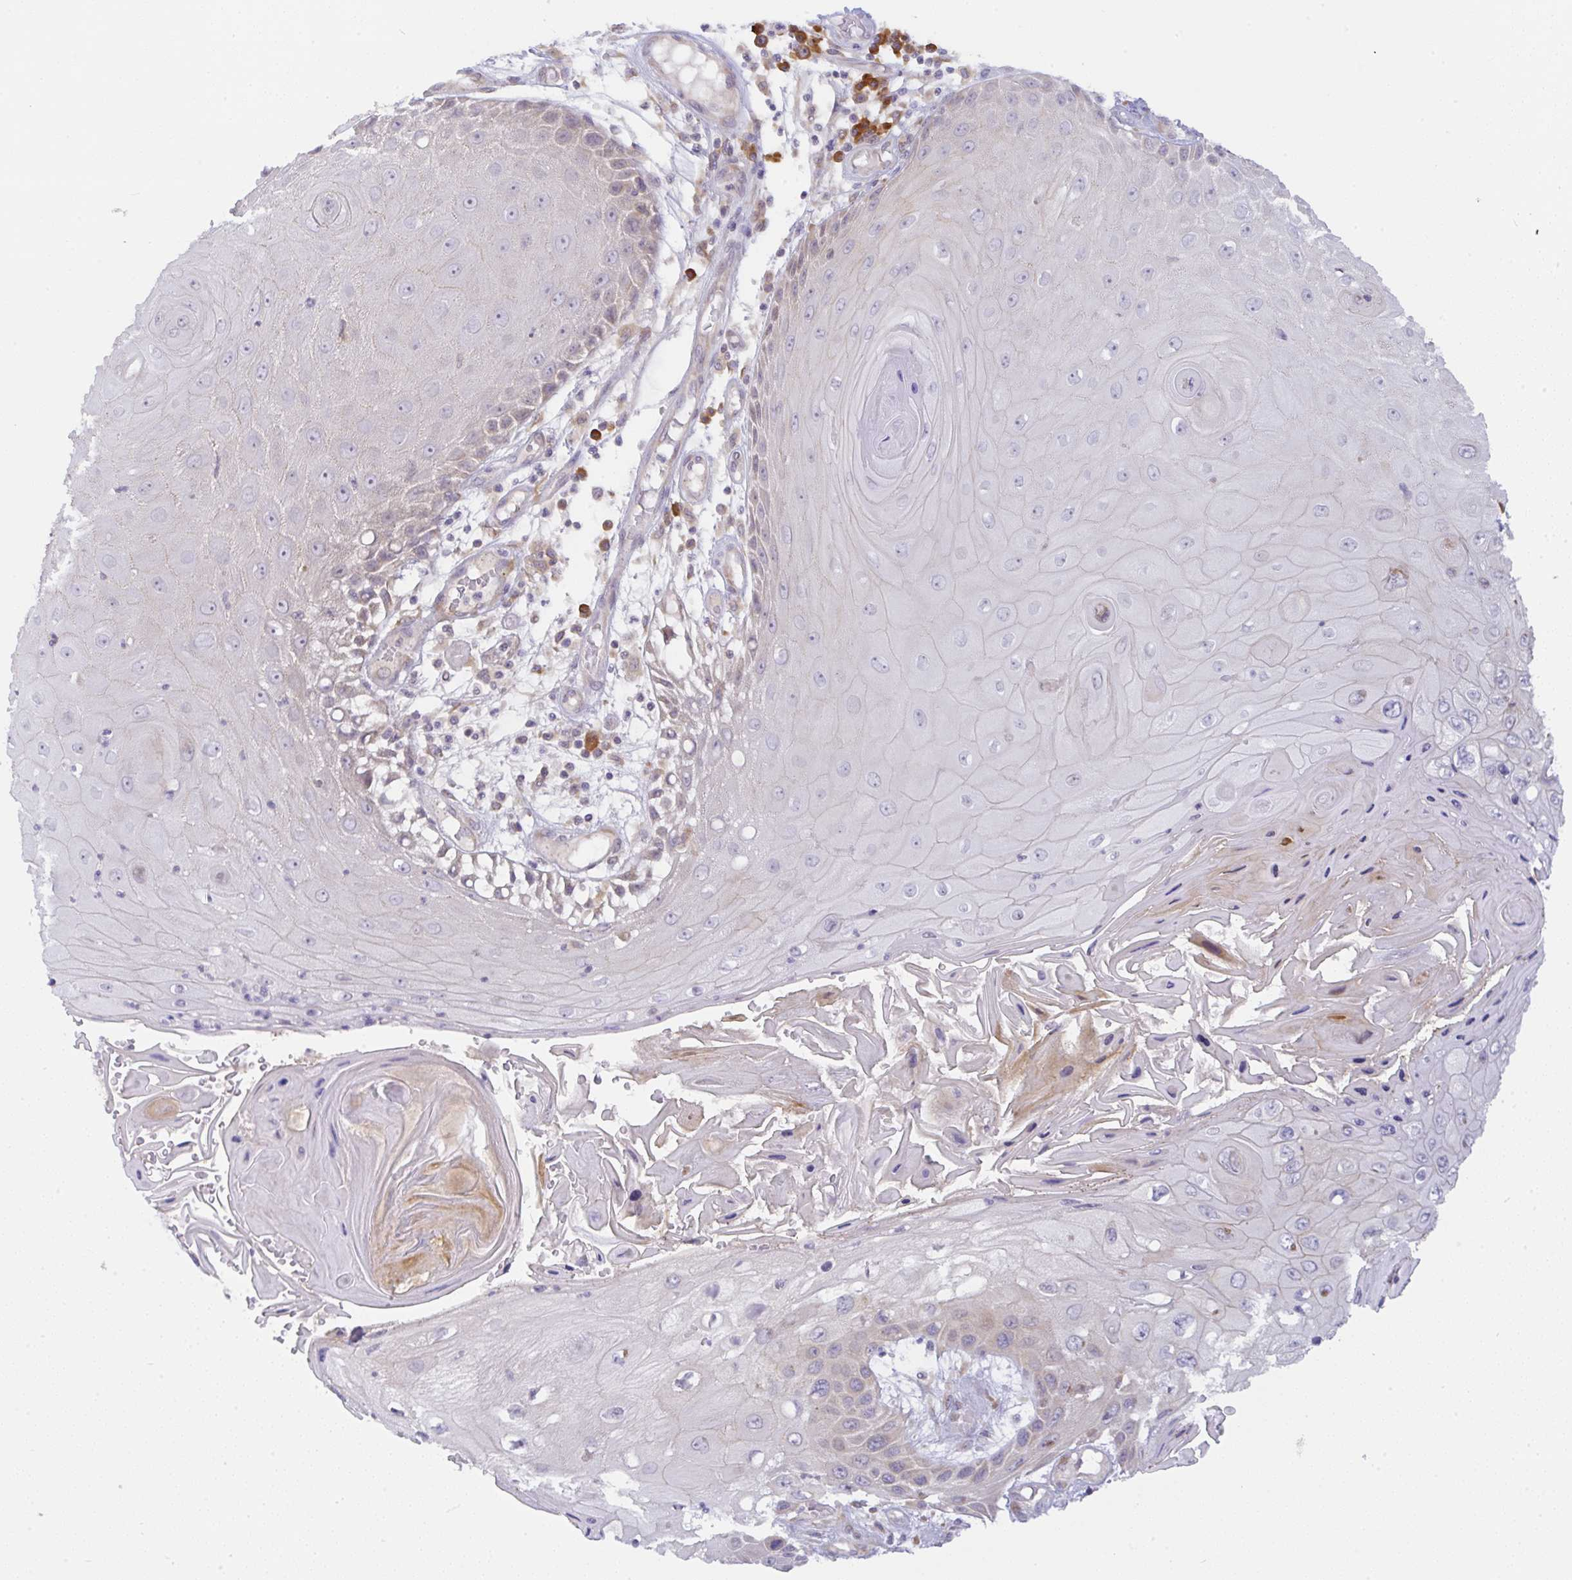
{"staining": {"intensity": "negative", "quantity": "none", "location": "none"}, "tissue": "skin cancer", "cell_type": "Tumor cells", "image_type": "cancer", "snomed": [{"axis": "morphology", "description": "Squamous cell carcinoma, NOS"}, {"axis": "topography", "description": "Skin"}, {"axis": "topography", "description": "Vulva"}], "caption": "Immunohistochemistry of skin cancer shows no positivity in tumor cells. (DAB IHC, high magnification).", "gene": "DERL2", "patient": {"sex": "female", "age": 44}}